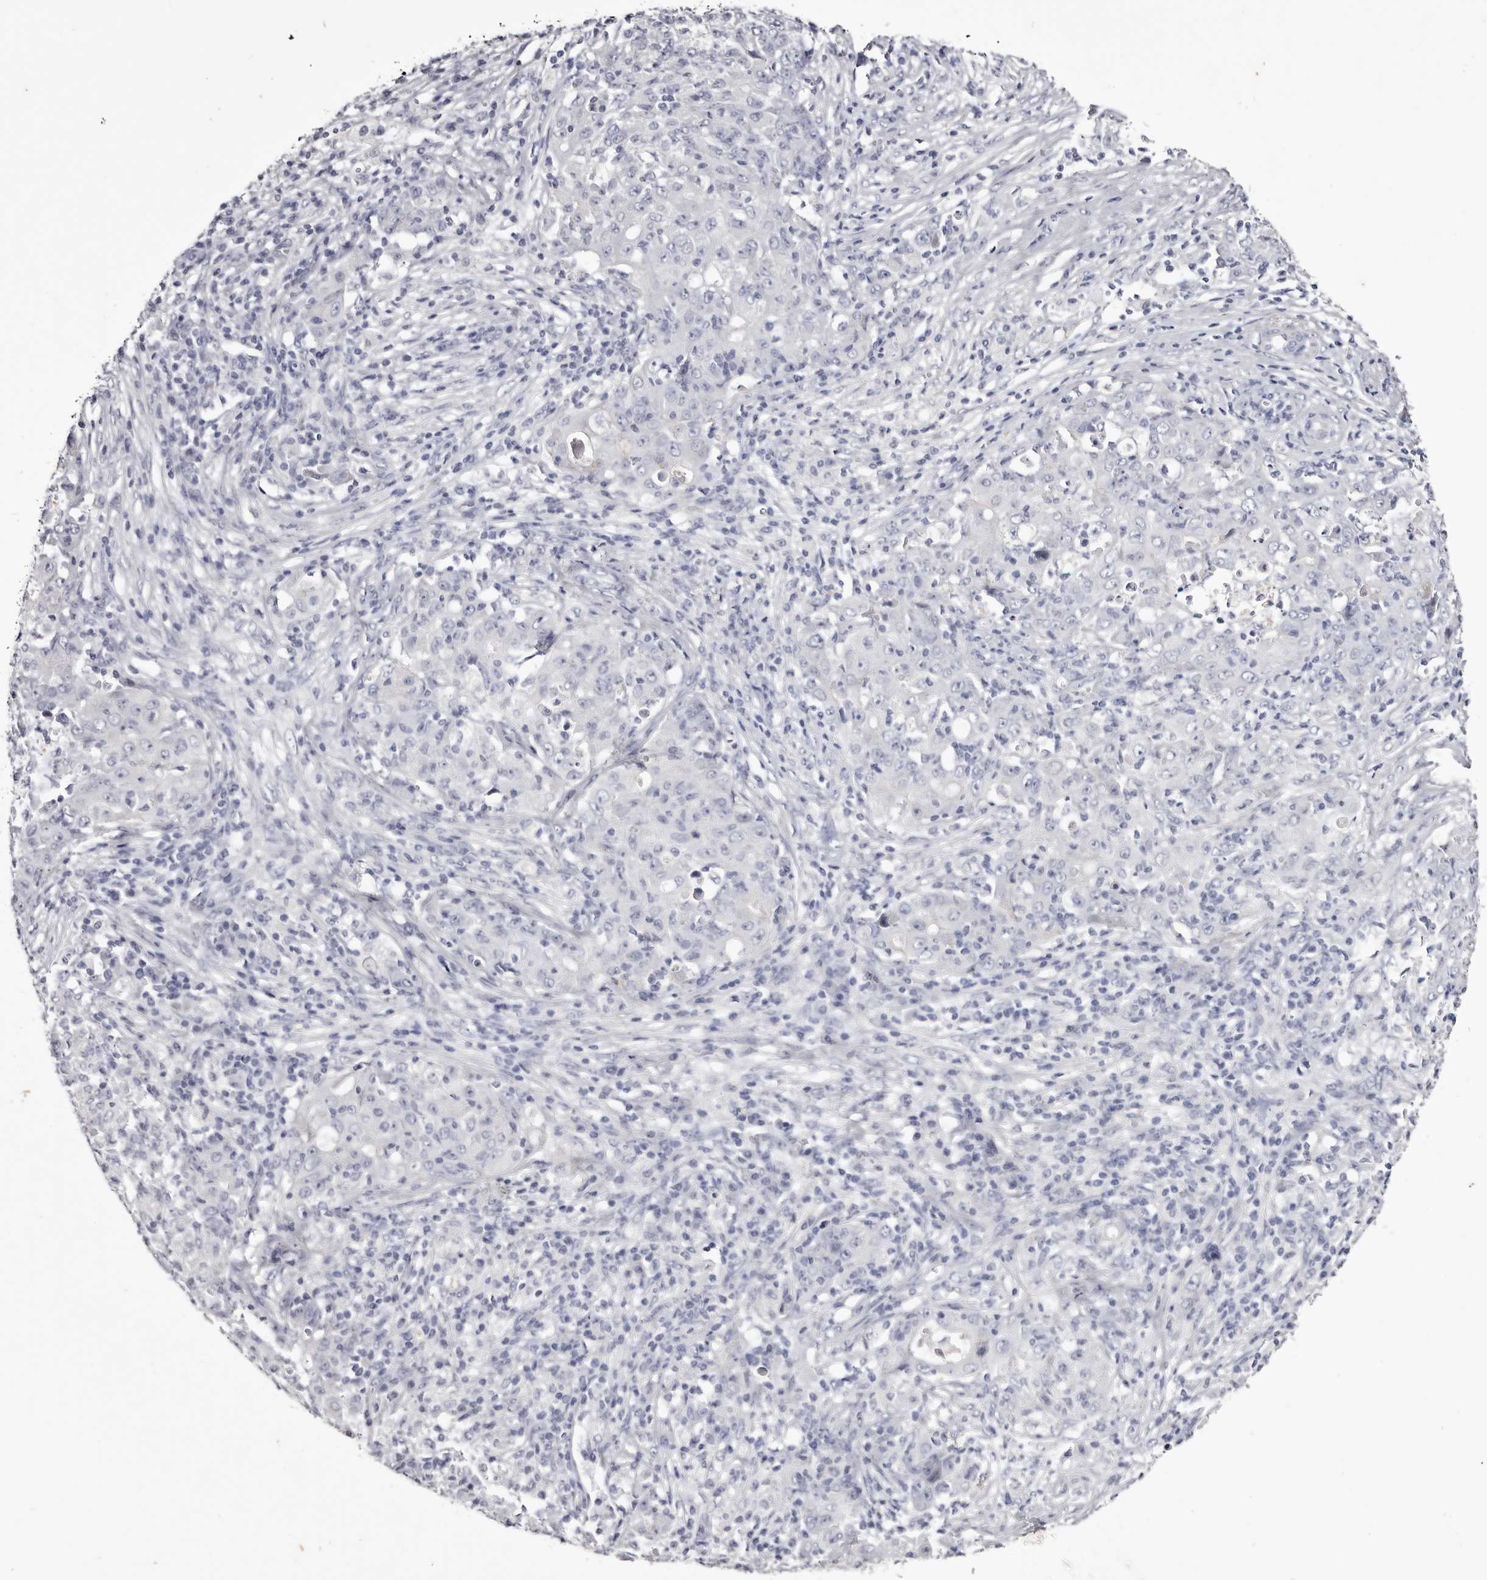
{"staining": {"intensity": "negative", "quantity": "none", "location": "none"}, "tissue": "ovarian cancer", "cell_type": "Tumor cells", "image_type": "cancer", "snomed": [{"axis": "morphology", "description": "Carcinoma, endometroid"}, {"axis": "topography", "description": "Ovary"}], "caption": "Protein analysis of ovarian endometroid carcinoma displays no significant positivity in tumor cells.", "gene": "CA6", "patient": {"sex": "female", "age": 42}}